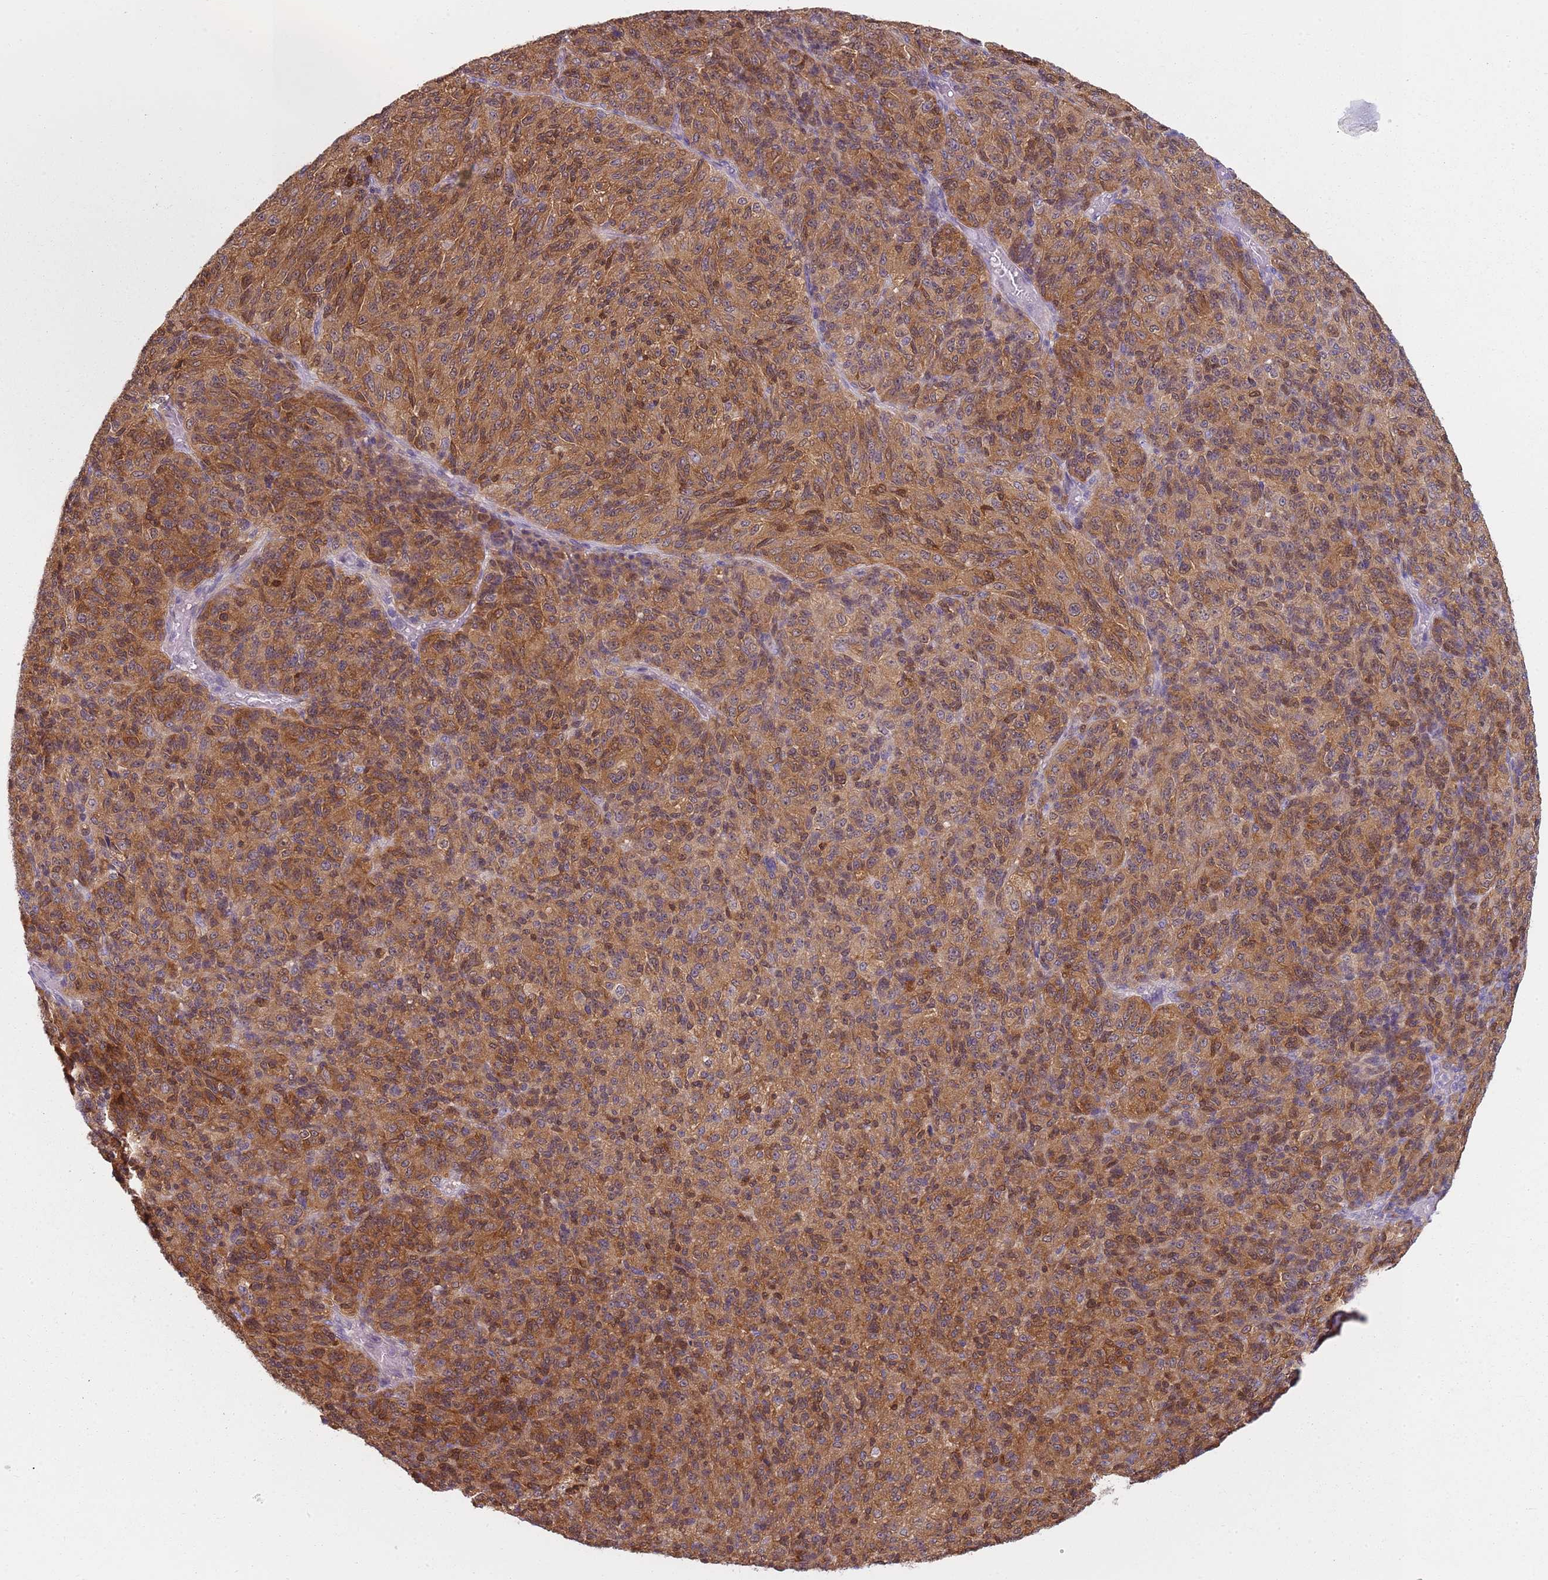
{"staining": {"intensity": "moderate", "quantity": ">75%", "location": "cytoplasmic/membranous"}, "tissue": "melanoma", "cell_type": "Tumor cells", "image_type": "cancer", "snomed": [{"axis": "morphology", "description": "Malignant melanoma, Metastatic site"}, {"axis": "topography", "description": "Brain"}], "caption": "Immunohistochemical staining of human malignant melanoma (metastatic site) demonstrates medium levels of moderate cytoplasmic/membranous protein positivity in approximately >75% of tumor cells.", "gene": "SLC26A6", "patient": {"sex": "female", "age": 56}}